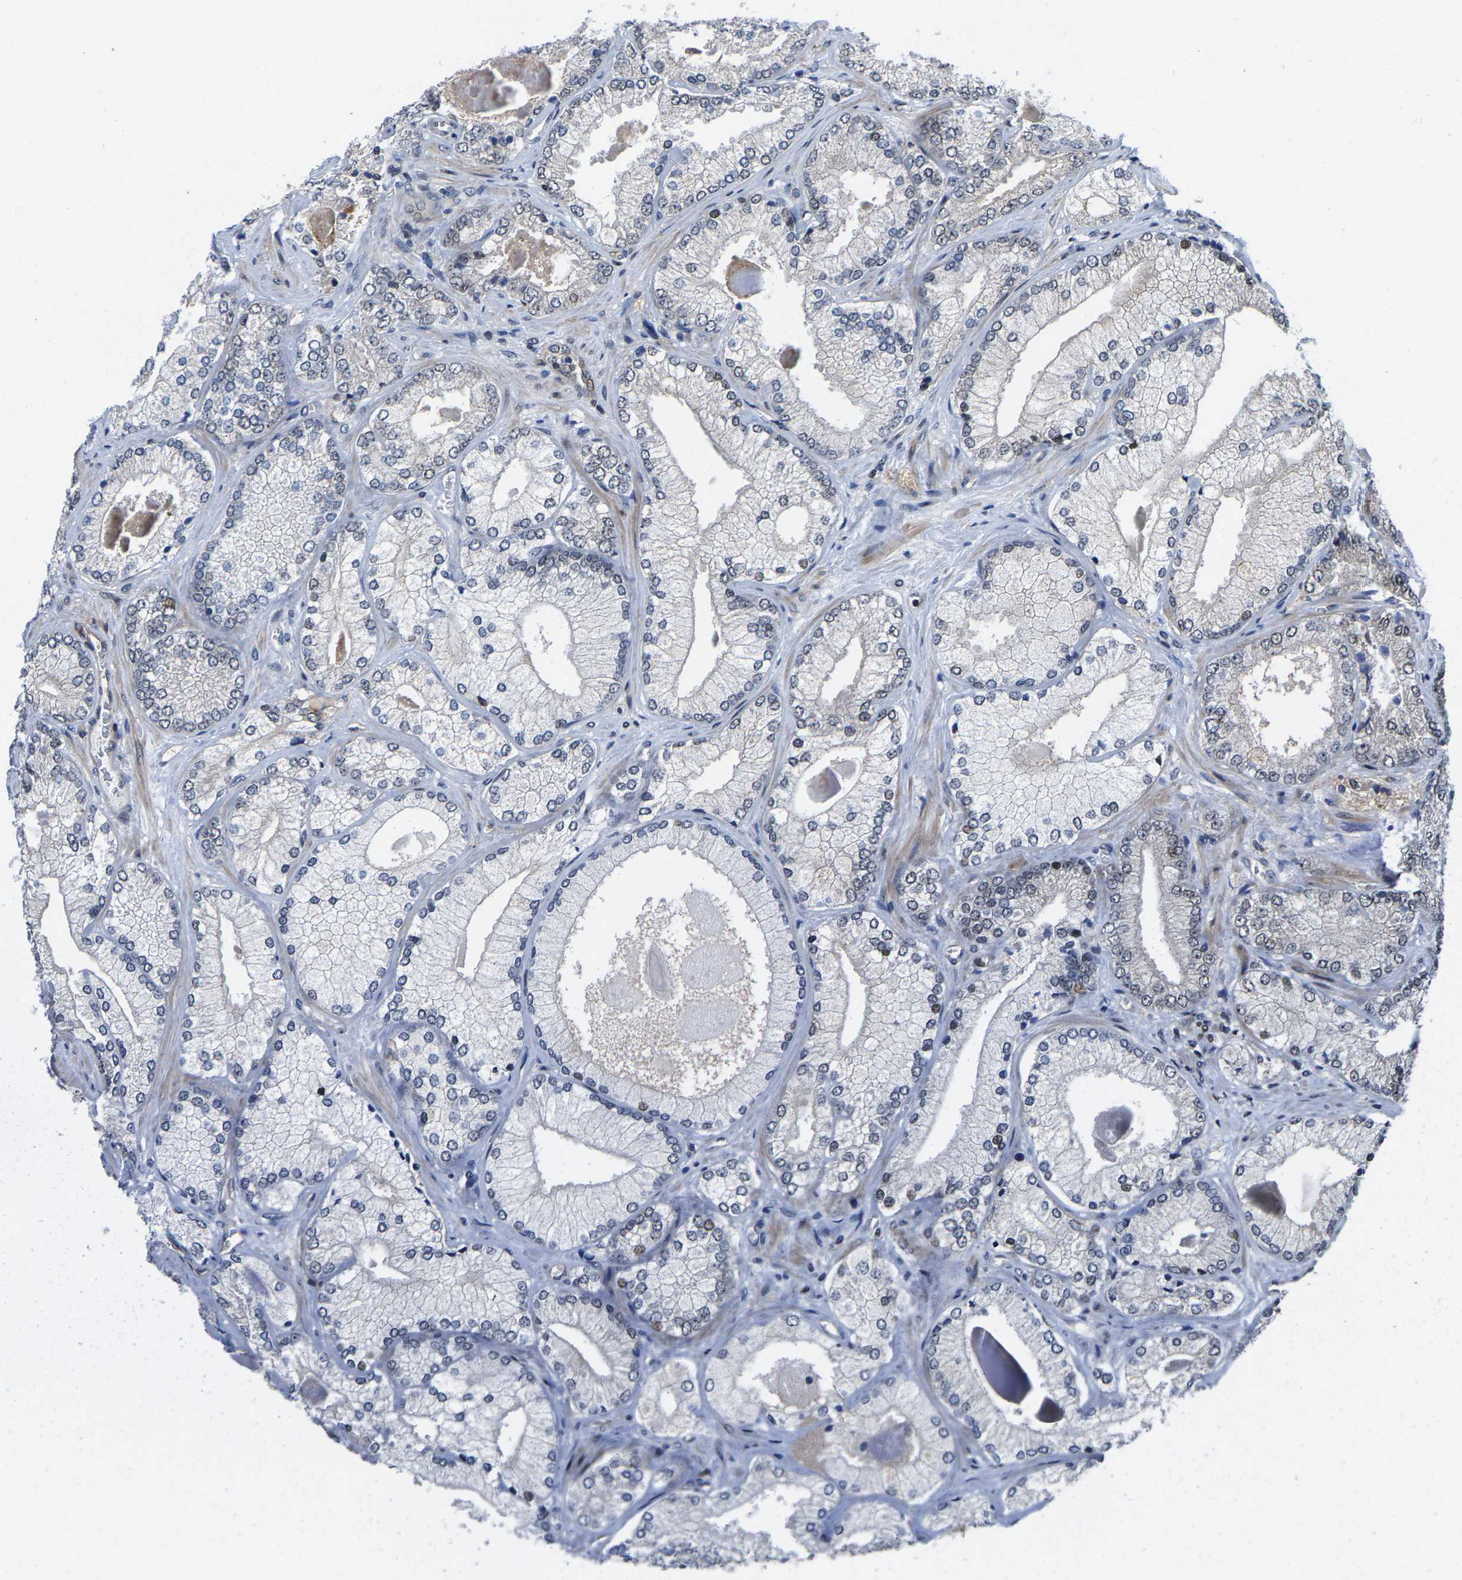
{"staining": {"intensity": "weak", "quantity": "<25%", "location": "nuclear"}, "tissue": "prostate cancer", "cell_type": "Tumor cells", "image_type": "cancer", "snomed": [{"axis": "morphology", "description": "Adenocarcinoma, Low grade"}, {"axis": "topography", "description": "Prostate"}], "caption": "Protein analysis of adenocarcinoma (low-grade) (prostate) displays no significant staining in tumor cells. (Stains: DAB IHC with hematoxylin counter stain, Microscopy: brightfield microscopy at high magnification).", "gene": "GTPBP10", "patient": {"sex": "male", "age": 65}}